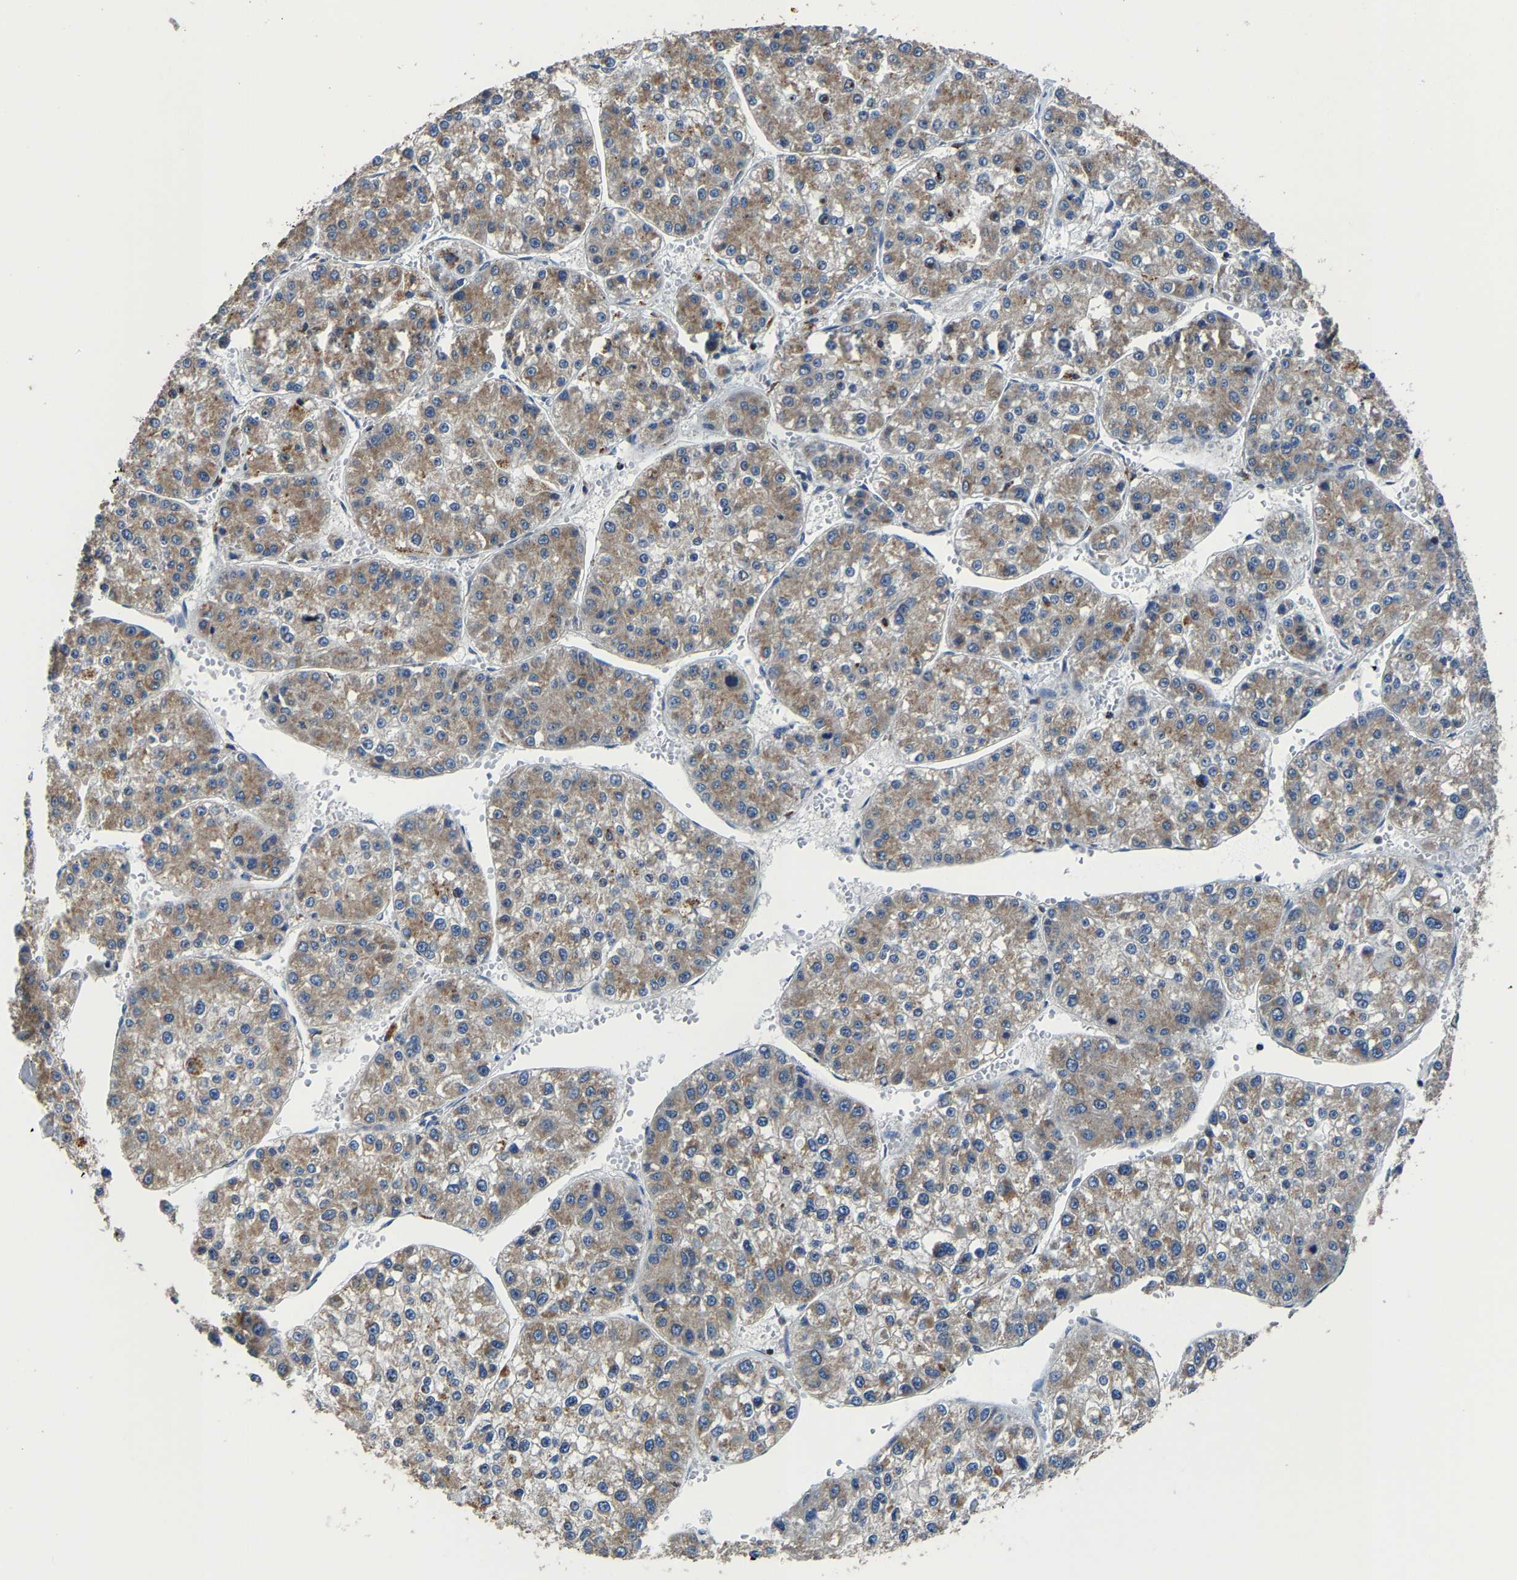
{"staining": {"intensity": "moderate", "quantity": ">75%", "location": "cytoplasmic/membranous"}, "tissue": "liver cancer", "cell_type": "Tumor cells", "image_type": "cancer", "snomed": [{"axis": "morphology", "description": "Carcinoma, Hepatocellular, NOS"}, {"axis": "topography", "description": "Liver"}], "caption": "Tumor cells demonstrate medium levels of moderate cytoplasmic/membranous expression in approximately >75% of cells in liver cancer (hepatocellular carcinoma).", "gene": "AGK", "patient": {"sex": "female", "age": 73}}